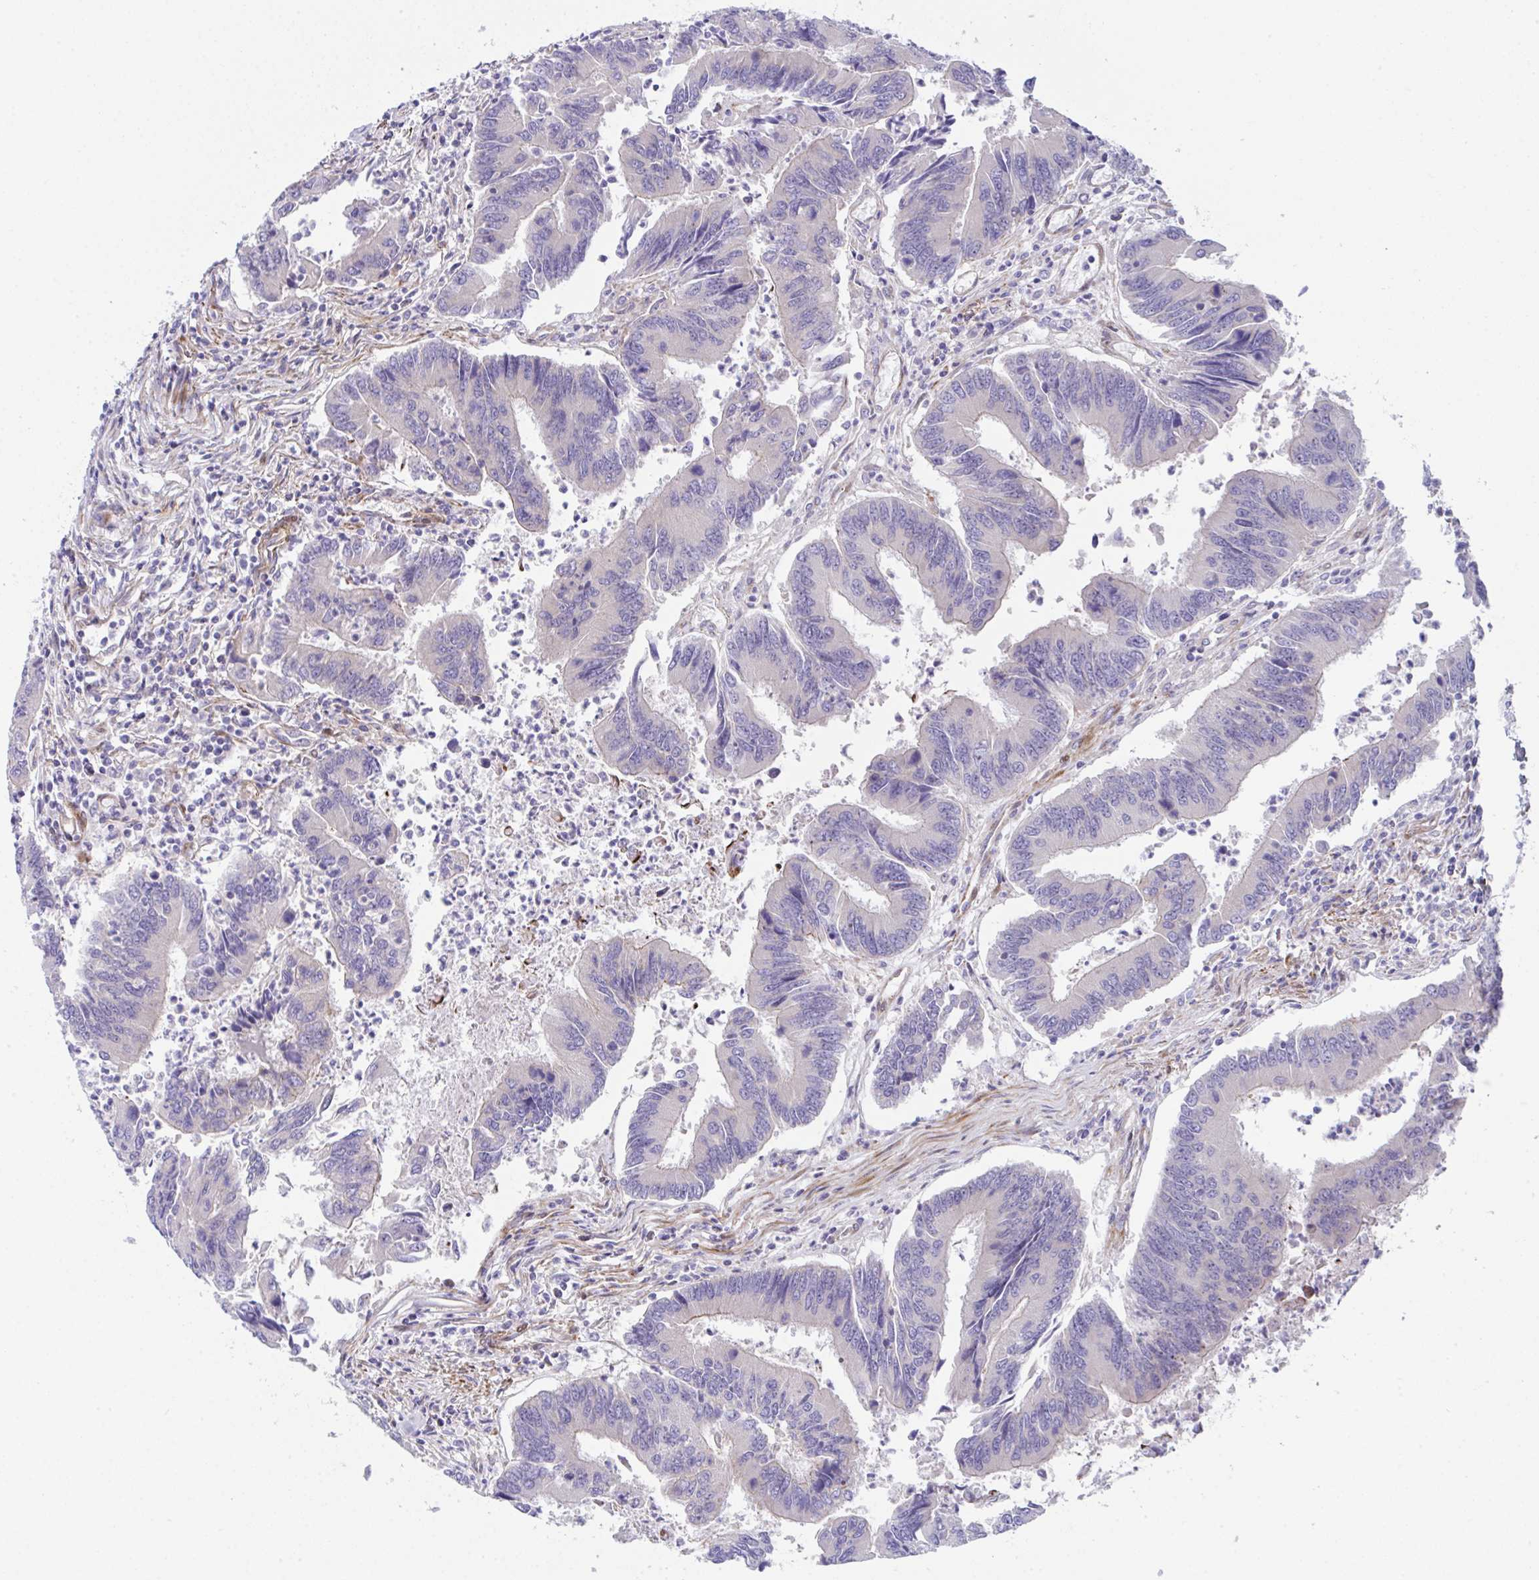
{"staining": {"intensity": "negative", "quantity": "none", "location": "none"}, "tissue": "colorectal cancer", "cell_type": "Tumor cells", "image_type": "cancer", "snomed": [{"axis": "morphology", "description": "Adenocarcinoma, NOS"}, {"axis": "topography", "description": "Colon"}], "caption": "IHC of colorectal adenocarcinoma exhibits no expression in tumor cells. Nuclei are stained in blue.", "gene": "ZNF713", "patient": {"sex": "female", "age": 67}}